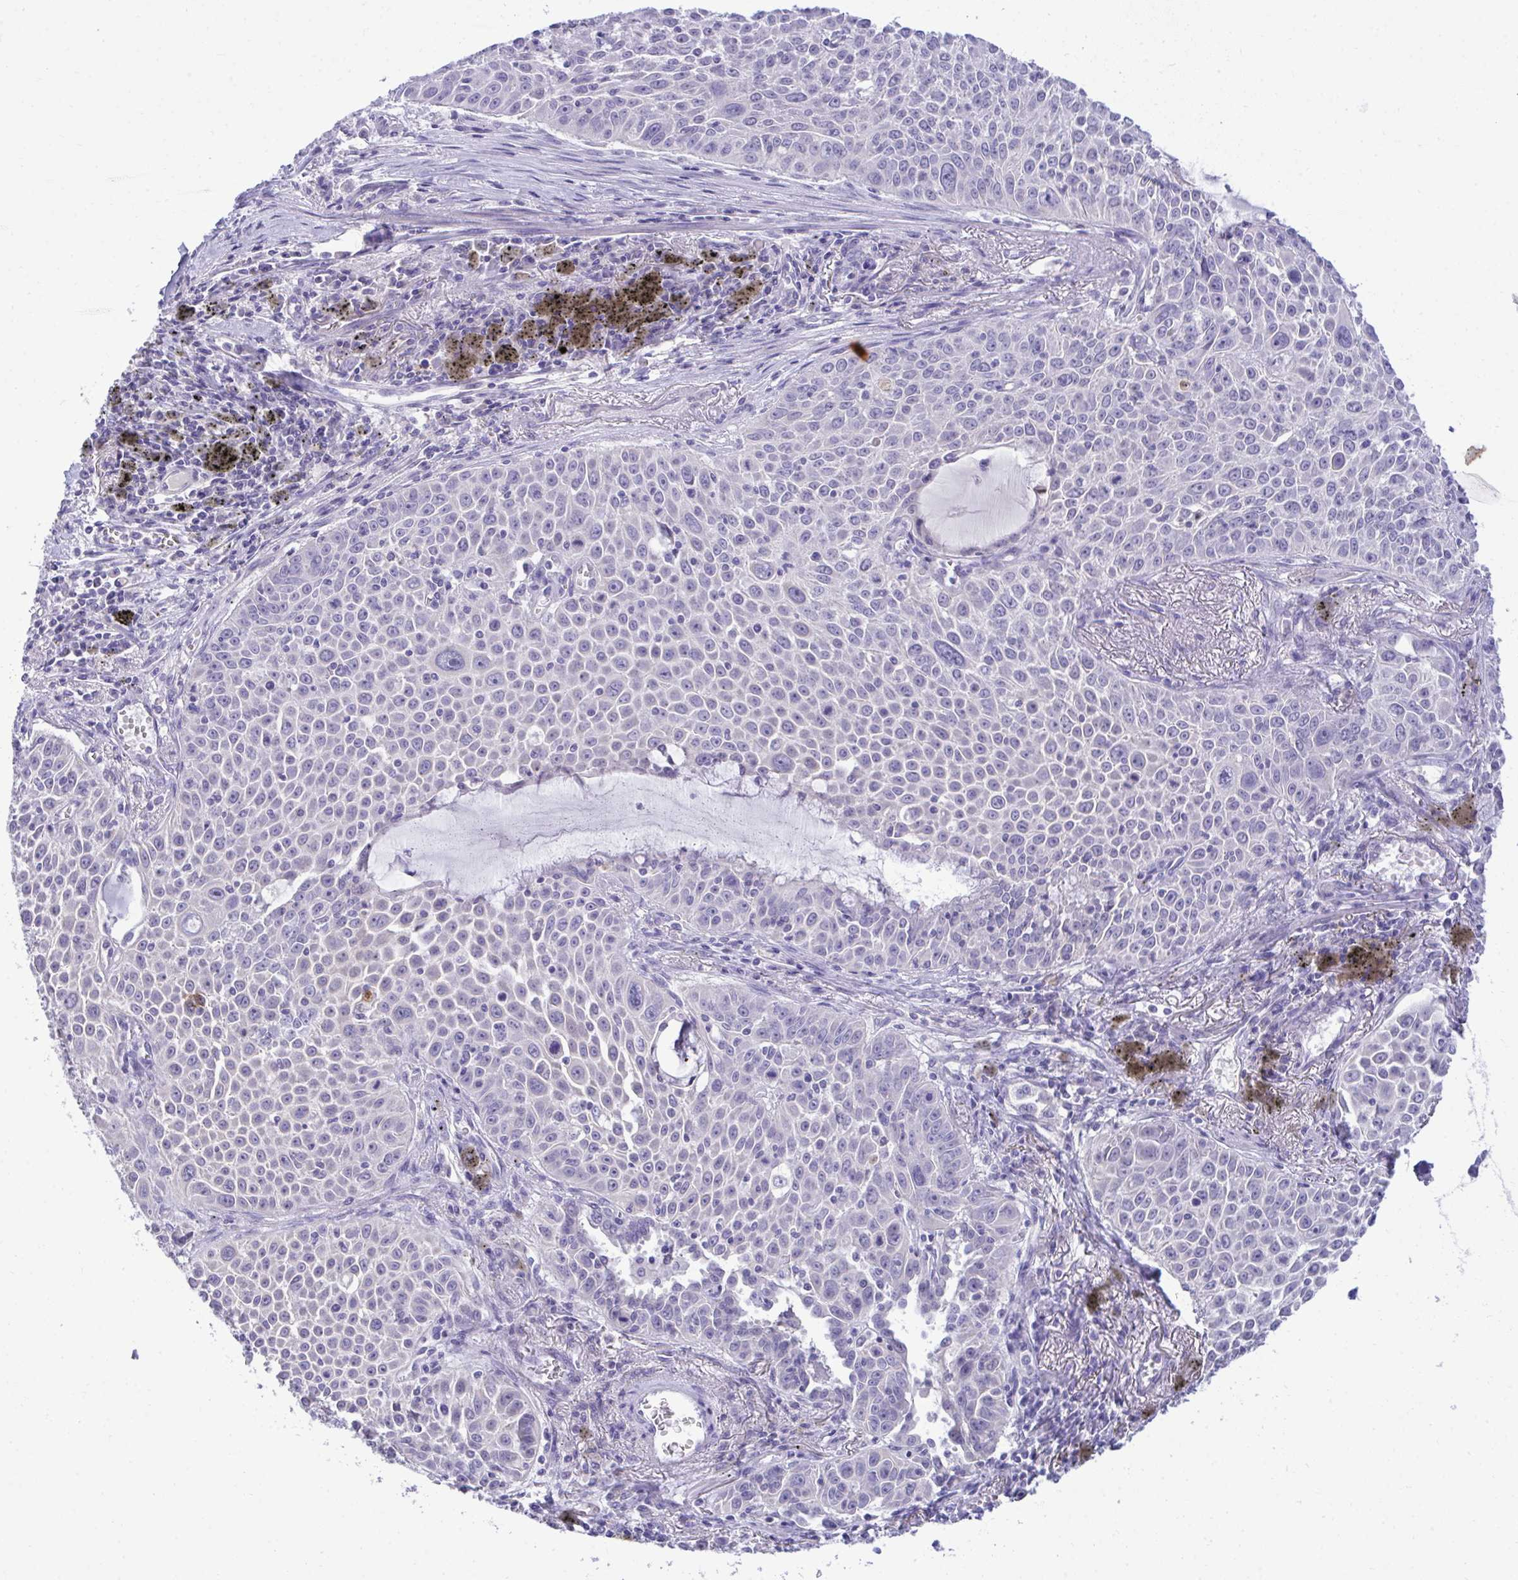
{"staining": {"intensity": "negative", "quantity": "none", "location": "none"}, "tissue": "lung cancer", "cell_type": "Tumor cells", "image_type": "cancer", "snomed": [{"axis": "morphology", "description": "Squamous cell carcinoma, NOS"}, {"axis": "morphology", "description": "Squamous cell carcinoma, metastatic, NOS"}, {"axis": "topography", "description": "Lymph node"}, {"axis": "topography", "description": "Lung"}], "caption": "DAB (3,3'-diaminobenzidine) immunohistochemical staining of lung squamous cell carcinoma displays no significant expression in tumor cells.", "gene": "TMCO5A", "patient": {"sex": "female", "age": 62}}